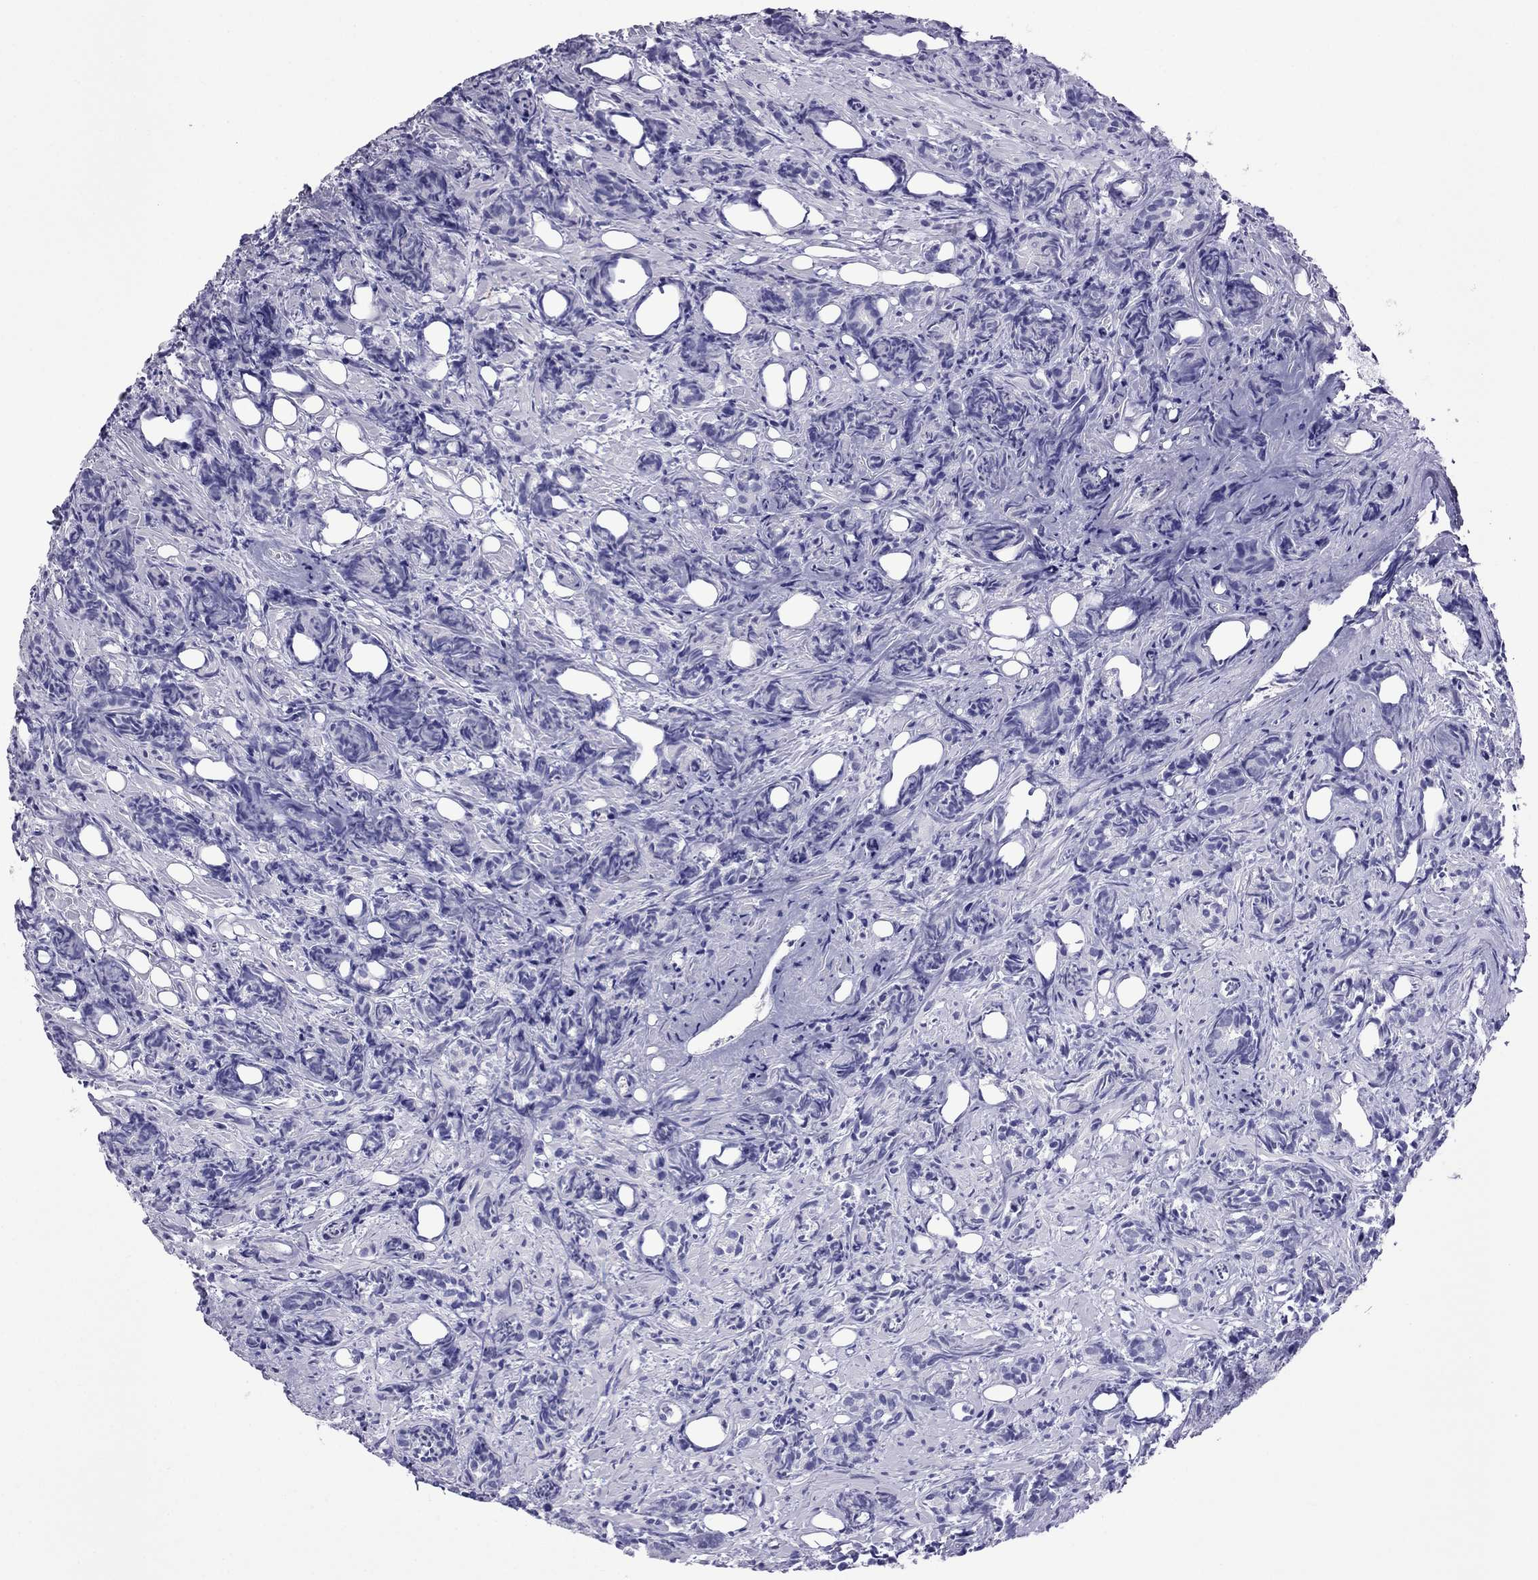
{"staining": {"intensity": "negative", "quantity": "none", "location": "none"}, "tissue": "prostate cancer", "cell_type": "Tumor cells", "image_type": "cancer", "snomed": [{"axis": "morphology", "description": "Adenocarcinoma, High grade"}, {"axis": "topography", "description": "Prostate"}], "caption": "The immunohistochemistry (IHC) micrograph has no significant expression in tumor cells of prostate cancer tissue.", "gene": "MYL11", "patient": {"sex": "male", "age": 84}}